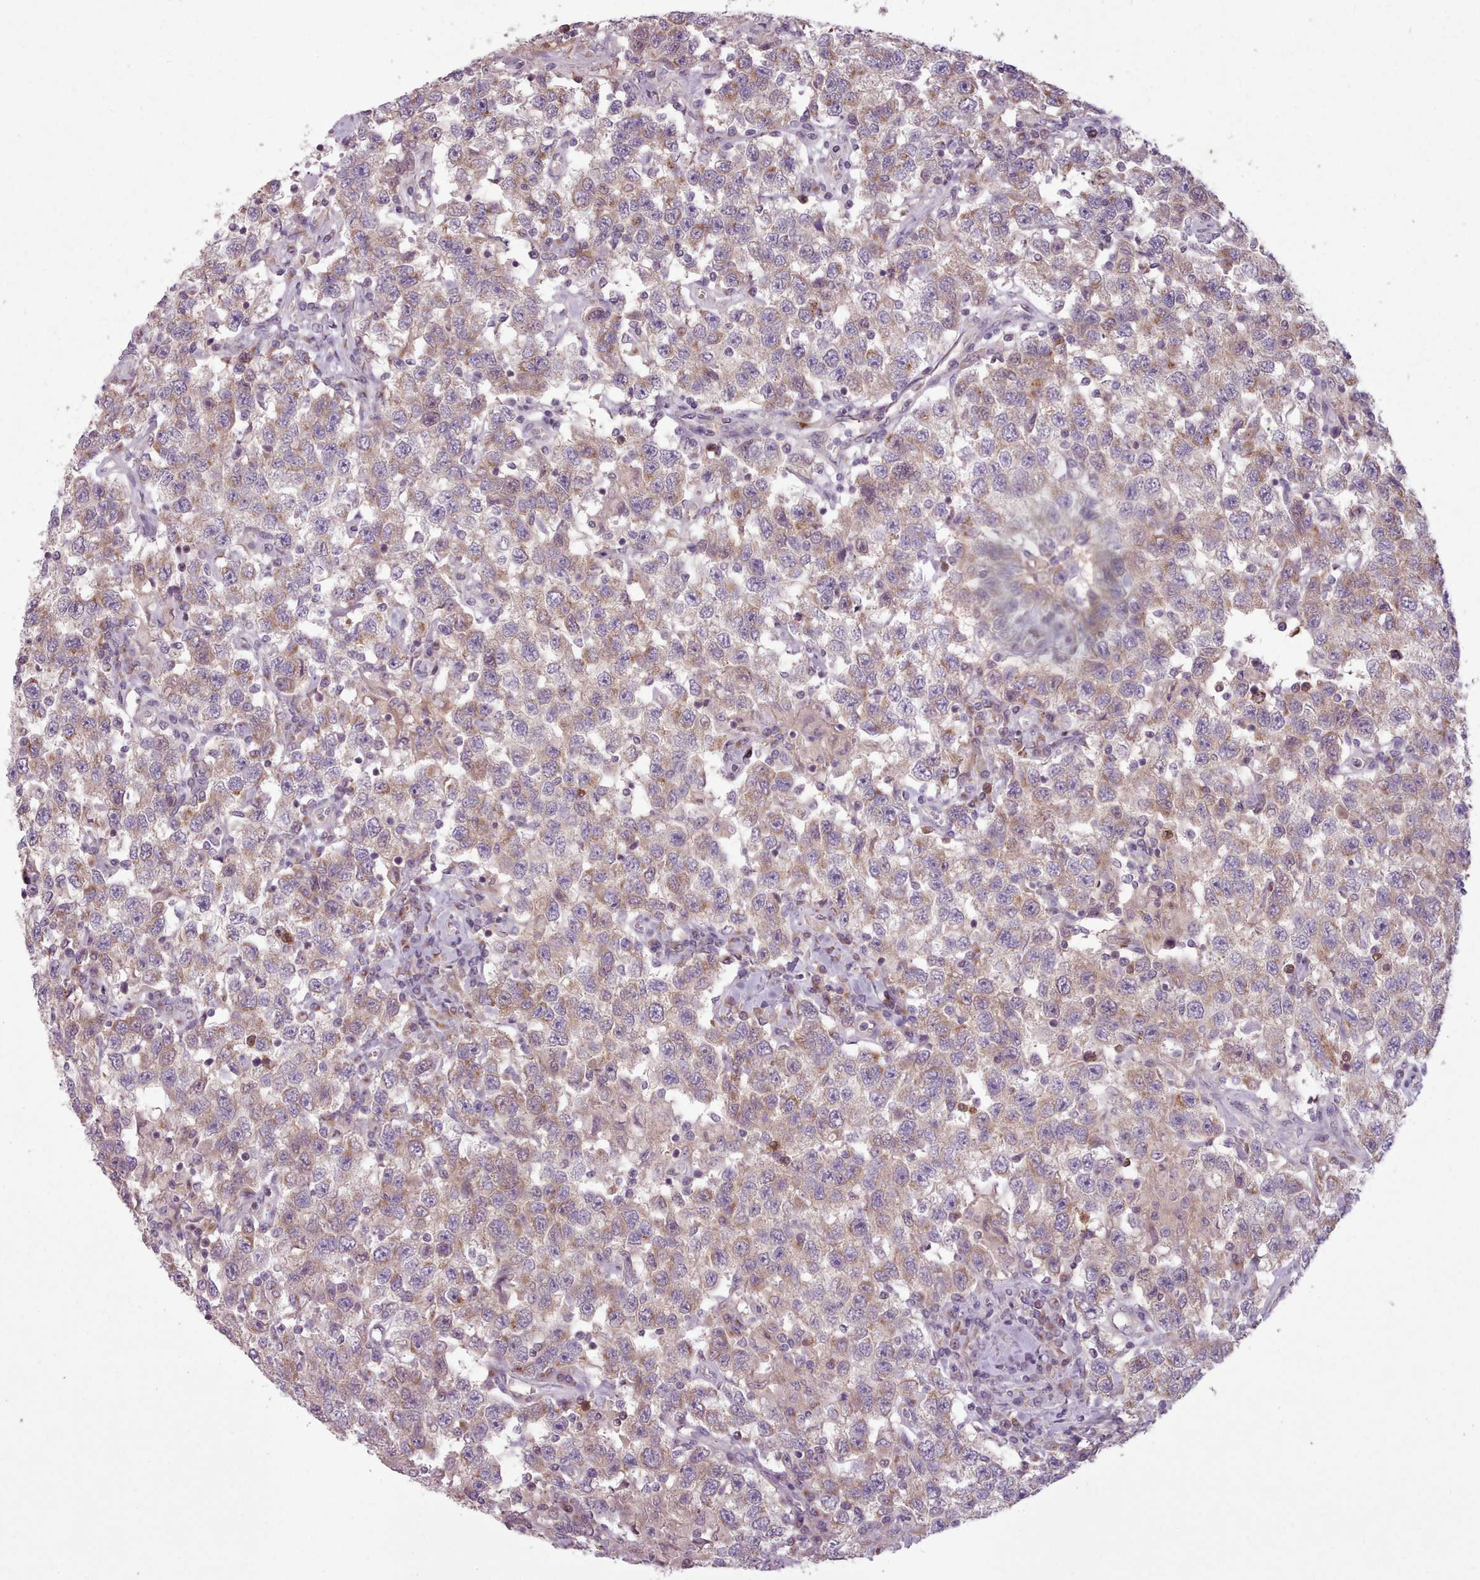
{"staining": {"intensity": "weak", "quantity": ">75%", "location": "cytoplasmic/membranous"}, "tissue": "testis cancer", "cell_type": "Tumor cells", "image_type": "cancer", "snomed": [{"axis": "morphology", "description": "Seminoma, NOS"}, {"axis": "topography", "description": "Testis"}], "caption": "DAB immunohistochemical staining of seminoma (testis) demonstrates weak cytoplasmic/membranous protein staining in about >75% of tumor cells. Using DAB (3,3'-diaminobenzidine) (brown) and hematoxylin (blue) stains, captured at high magnification using brightfield microscopy.", "gene": "LAPTM5", "patient": {"sex": "male", "age": 41}}